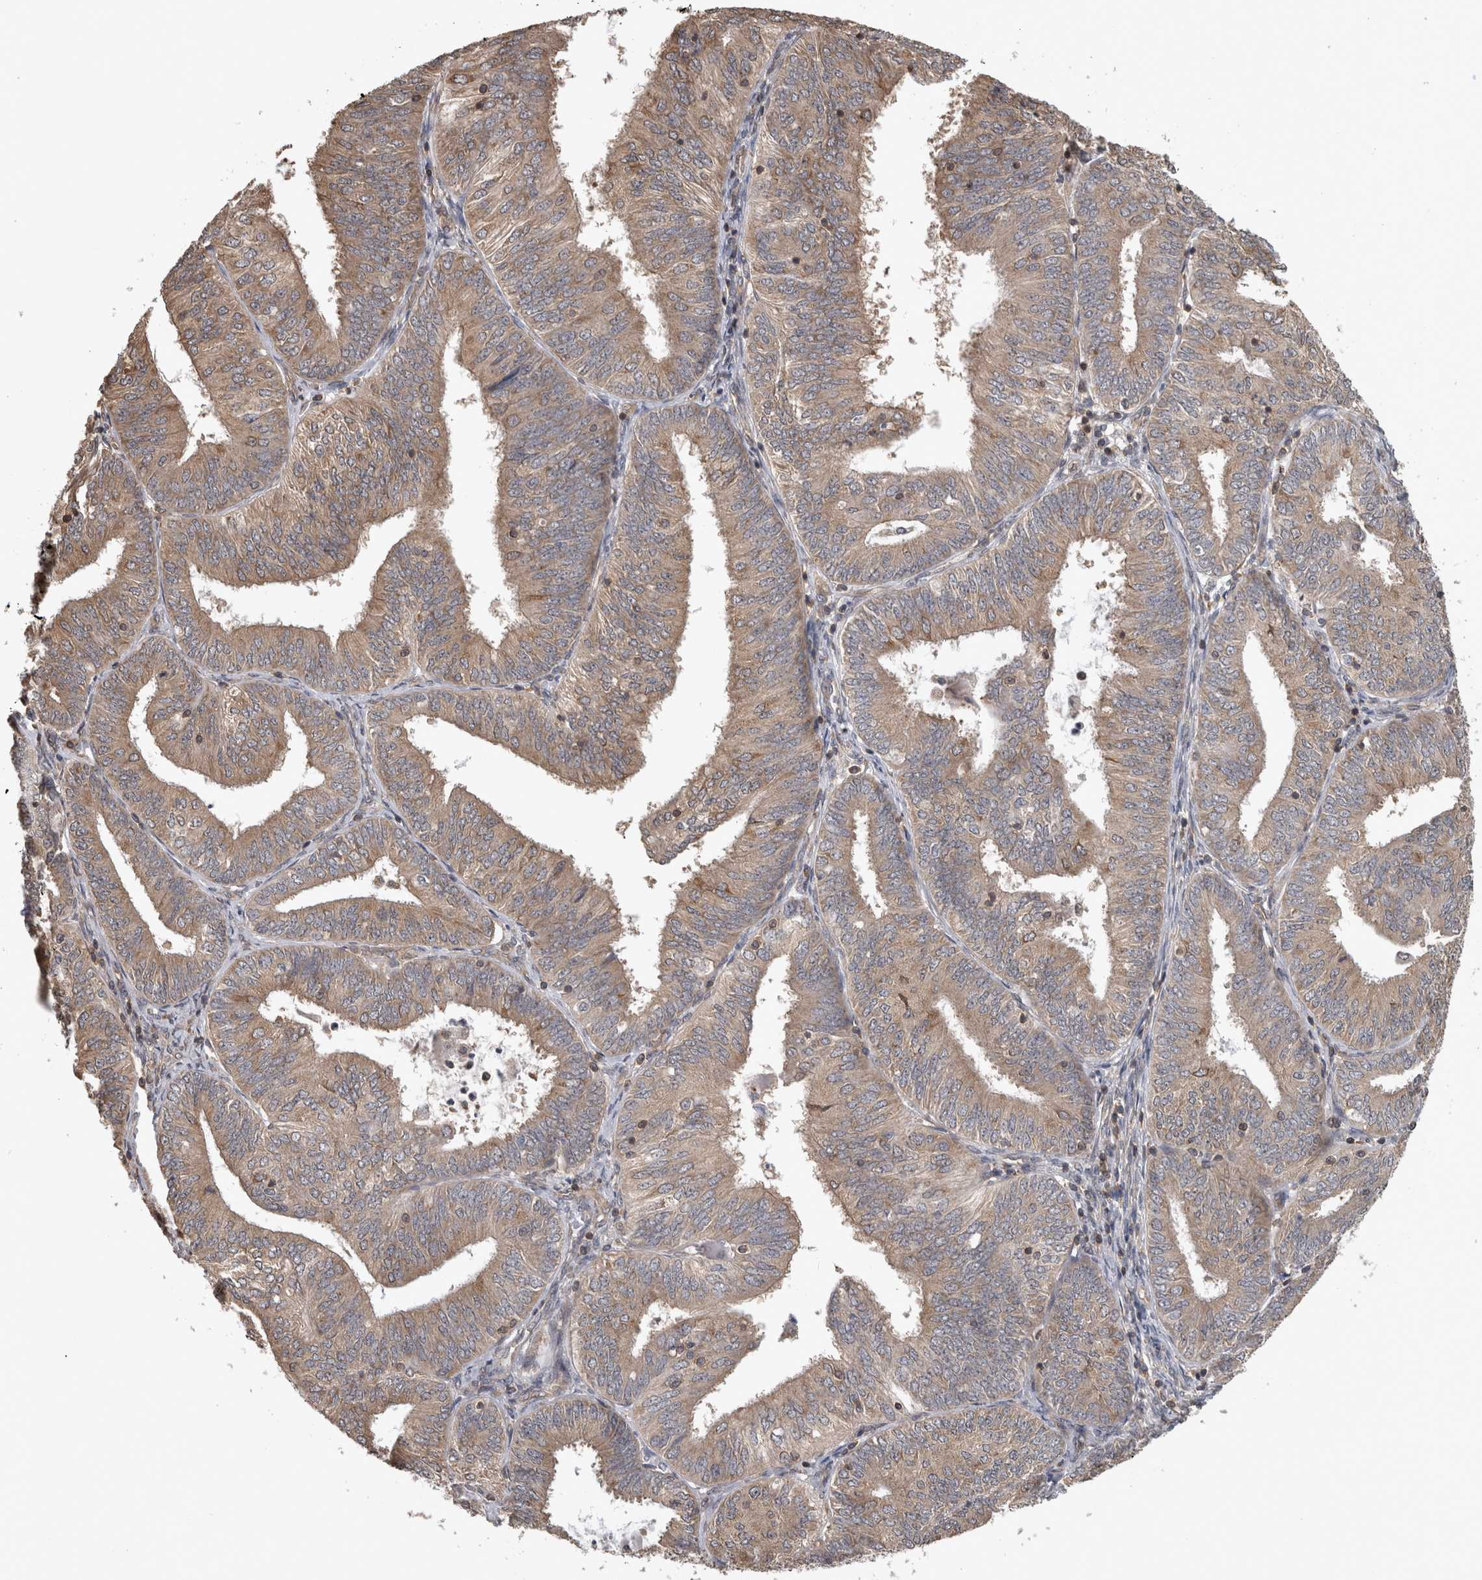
{"staining": {"intensity": "weak", "quantity": ">75%", "location": "cytoplasmic/membranous"}, "tissue": "endometrial cancer", "cell_type": "Tumor cells", "image_type": "cancer", "snomed": [{"axis": "morphology", "description": "Adenocarcinoma, NOS"}, {"axis": "topography", "description": "Endometrium"}], "caption": "Brown immunohistochemical staining in human adenocarcinoma (endometrial) exhibits weak cytoplasmic/membranous staining in approximately >75% of tumor cells. The staining was performed using DAB to visualize the protein expression in brown, while the nuclei were stained in blue with hematoxylin (Magnification: 20x).", "gene": "ATXN2", "patient": {"sex": "female", "age": 58}}